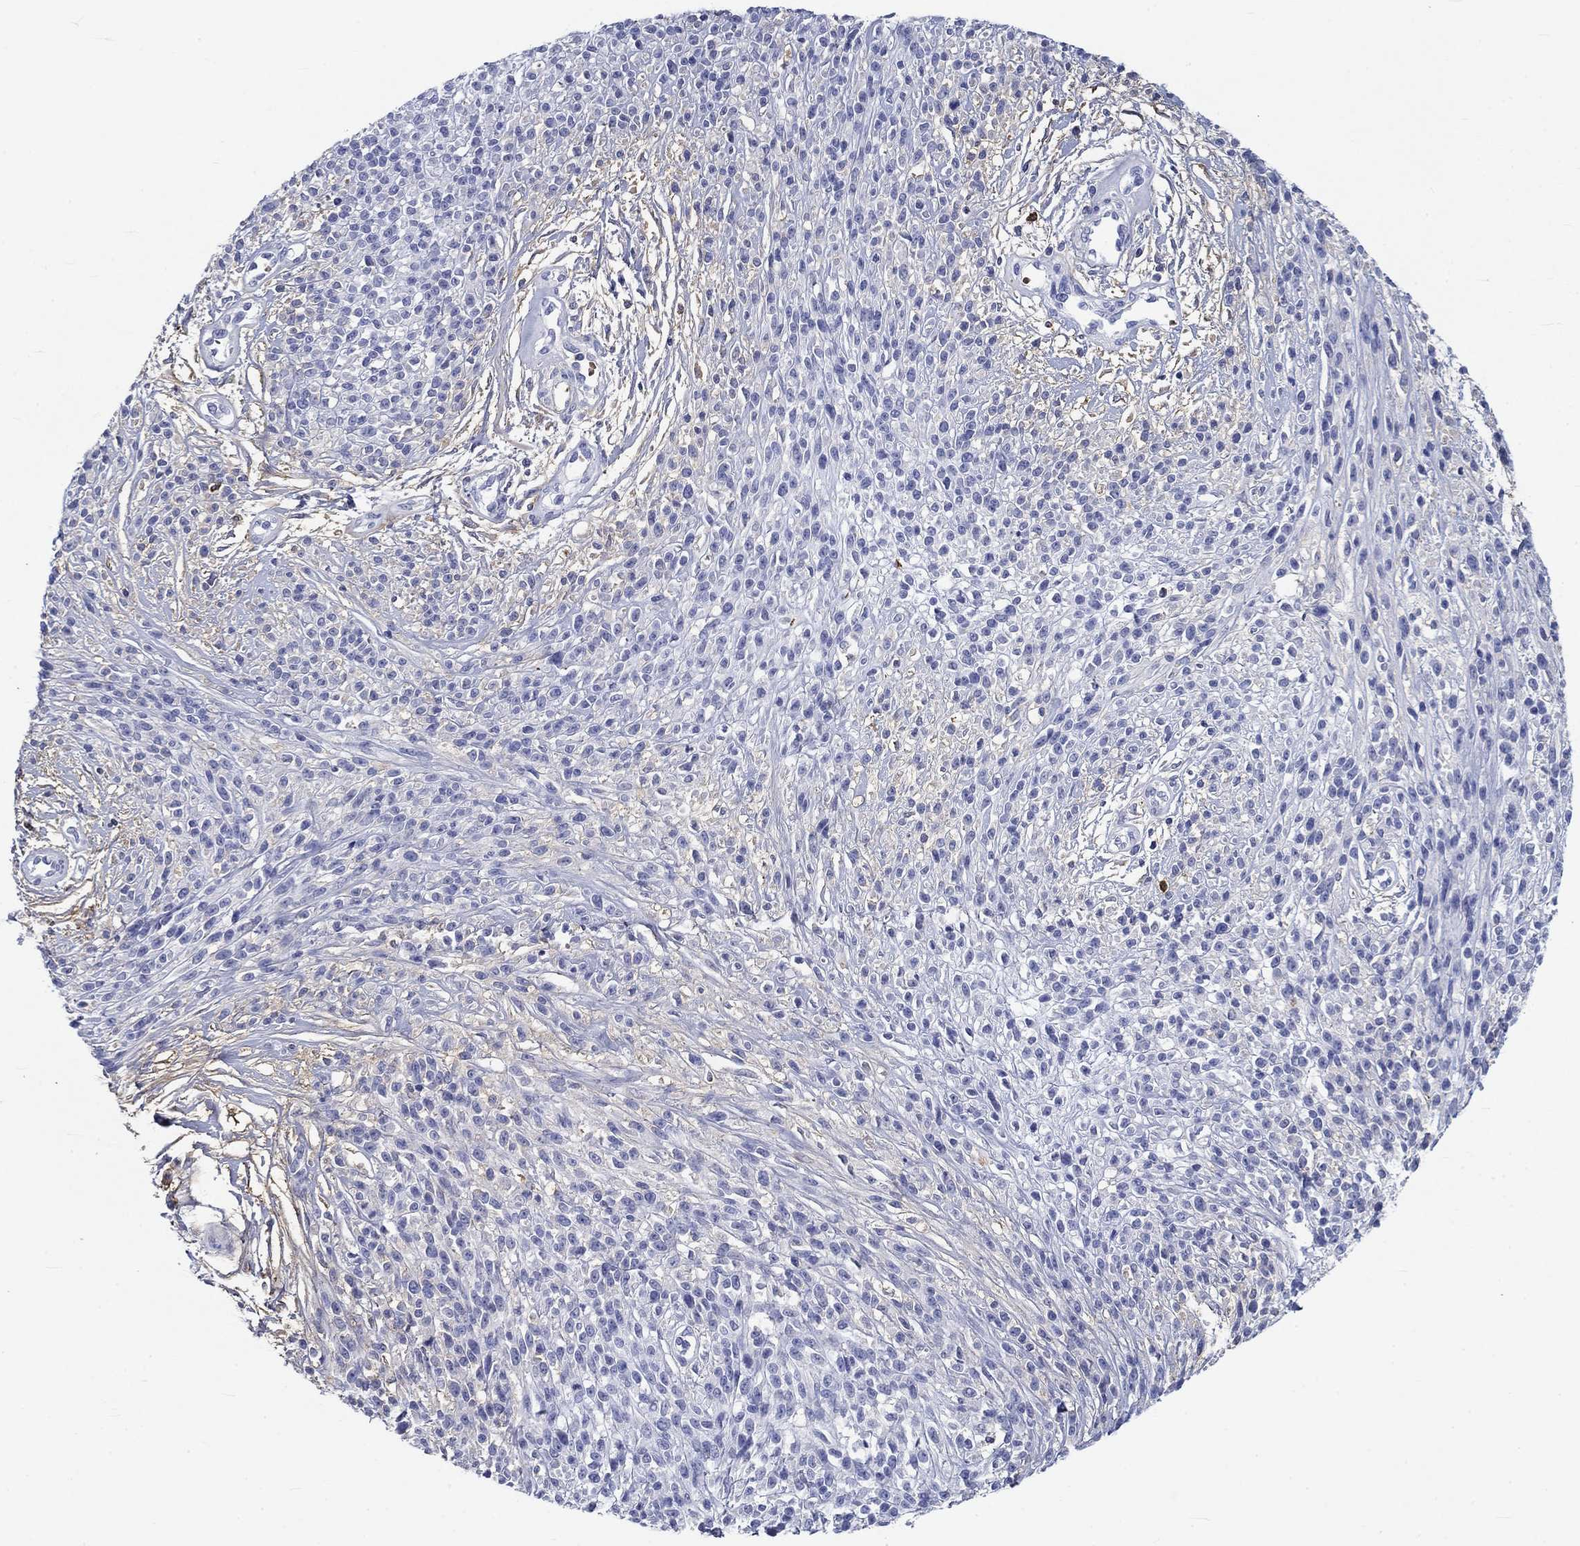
{"staining": {"intensity": "negative", "quantity": "none", "location": "none"}, "tissue": "melanoma", "cell_type": "Tumor cells", "image_type": "cancer", "snomed": [{"axis": "morphology", "description": "Malignant melanoma, NOS"}, {"axis": "topography", "description": "Skin"}, {"axis": "topography", "description": "Skin of trunk"}], "caption": "Photomicrograph shows no significant protein staining in tumor cells of melanoma. The staining was performed using DAB (3,3'-diaminobenzidine) to visualize the protein expression in brown, while the nuclei were stained in blue with hematoxylin (Magnification: 20x).", "gene": "CD40LG", "patient": {"sex": "male", "age": 74}}